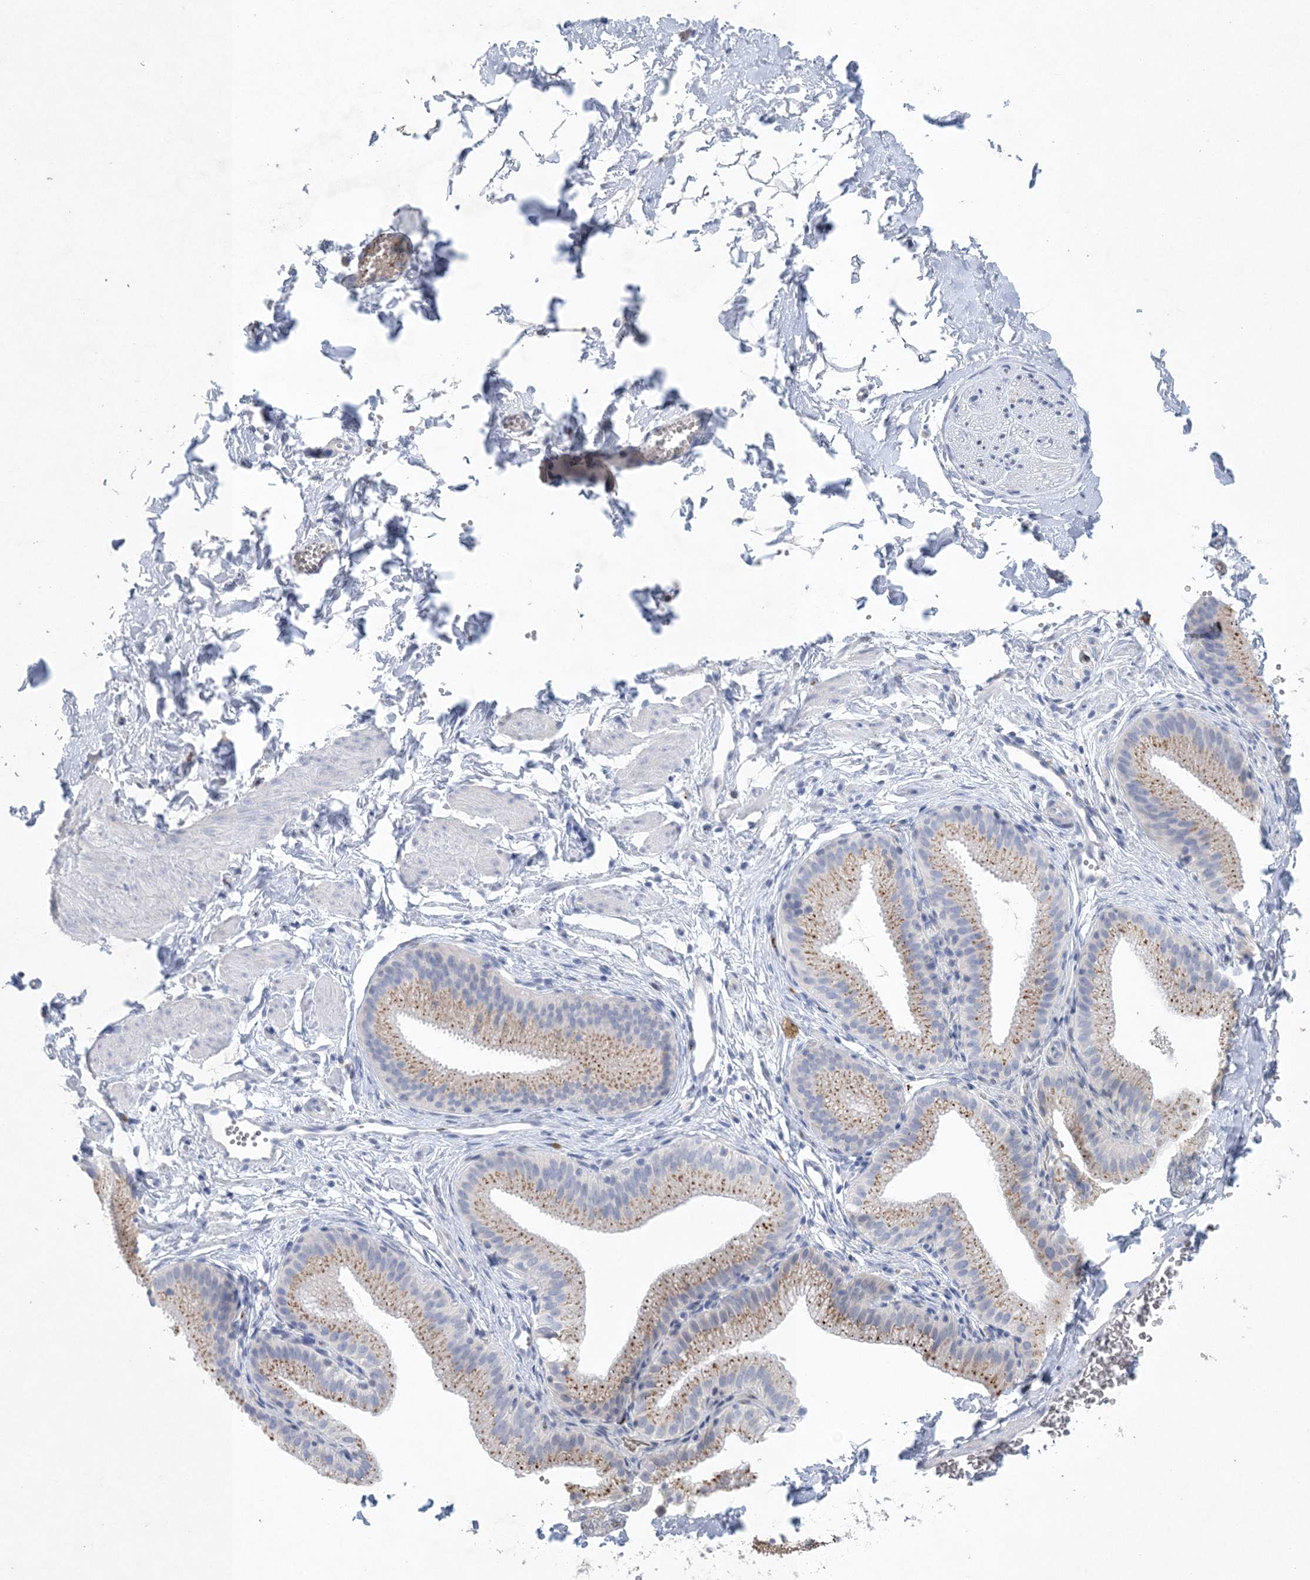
{"staining": {"intensity": "negative", "quantity": "none", "location": "none"}, "tissue": "adipose tissue", "cell_type": "Adipocytes", "image_type": "normal", "snomed": [{"axis": "morphology", "description": "Normal tissue, NOS"}, {"axis": "topography", "description": "Gallbladder"}, {"axis": "topography", "description": "Peripheral nerve tissue"}], "caption": "This is an immunohistochemistry image of unremarkable adipose tissue. There is no staining in adipocytes.", "gene": "GABRG1", "patient": {"sex": "male", "age": 38}}